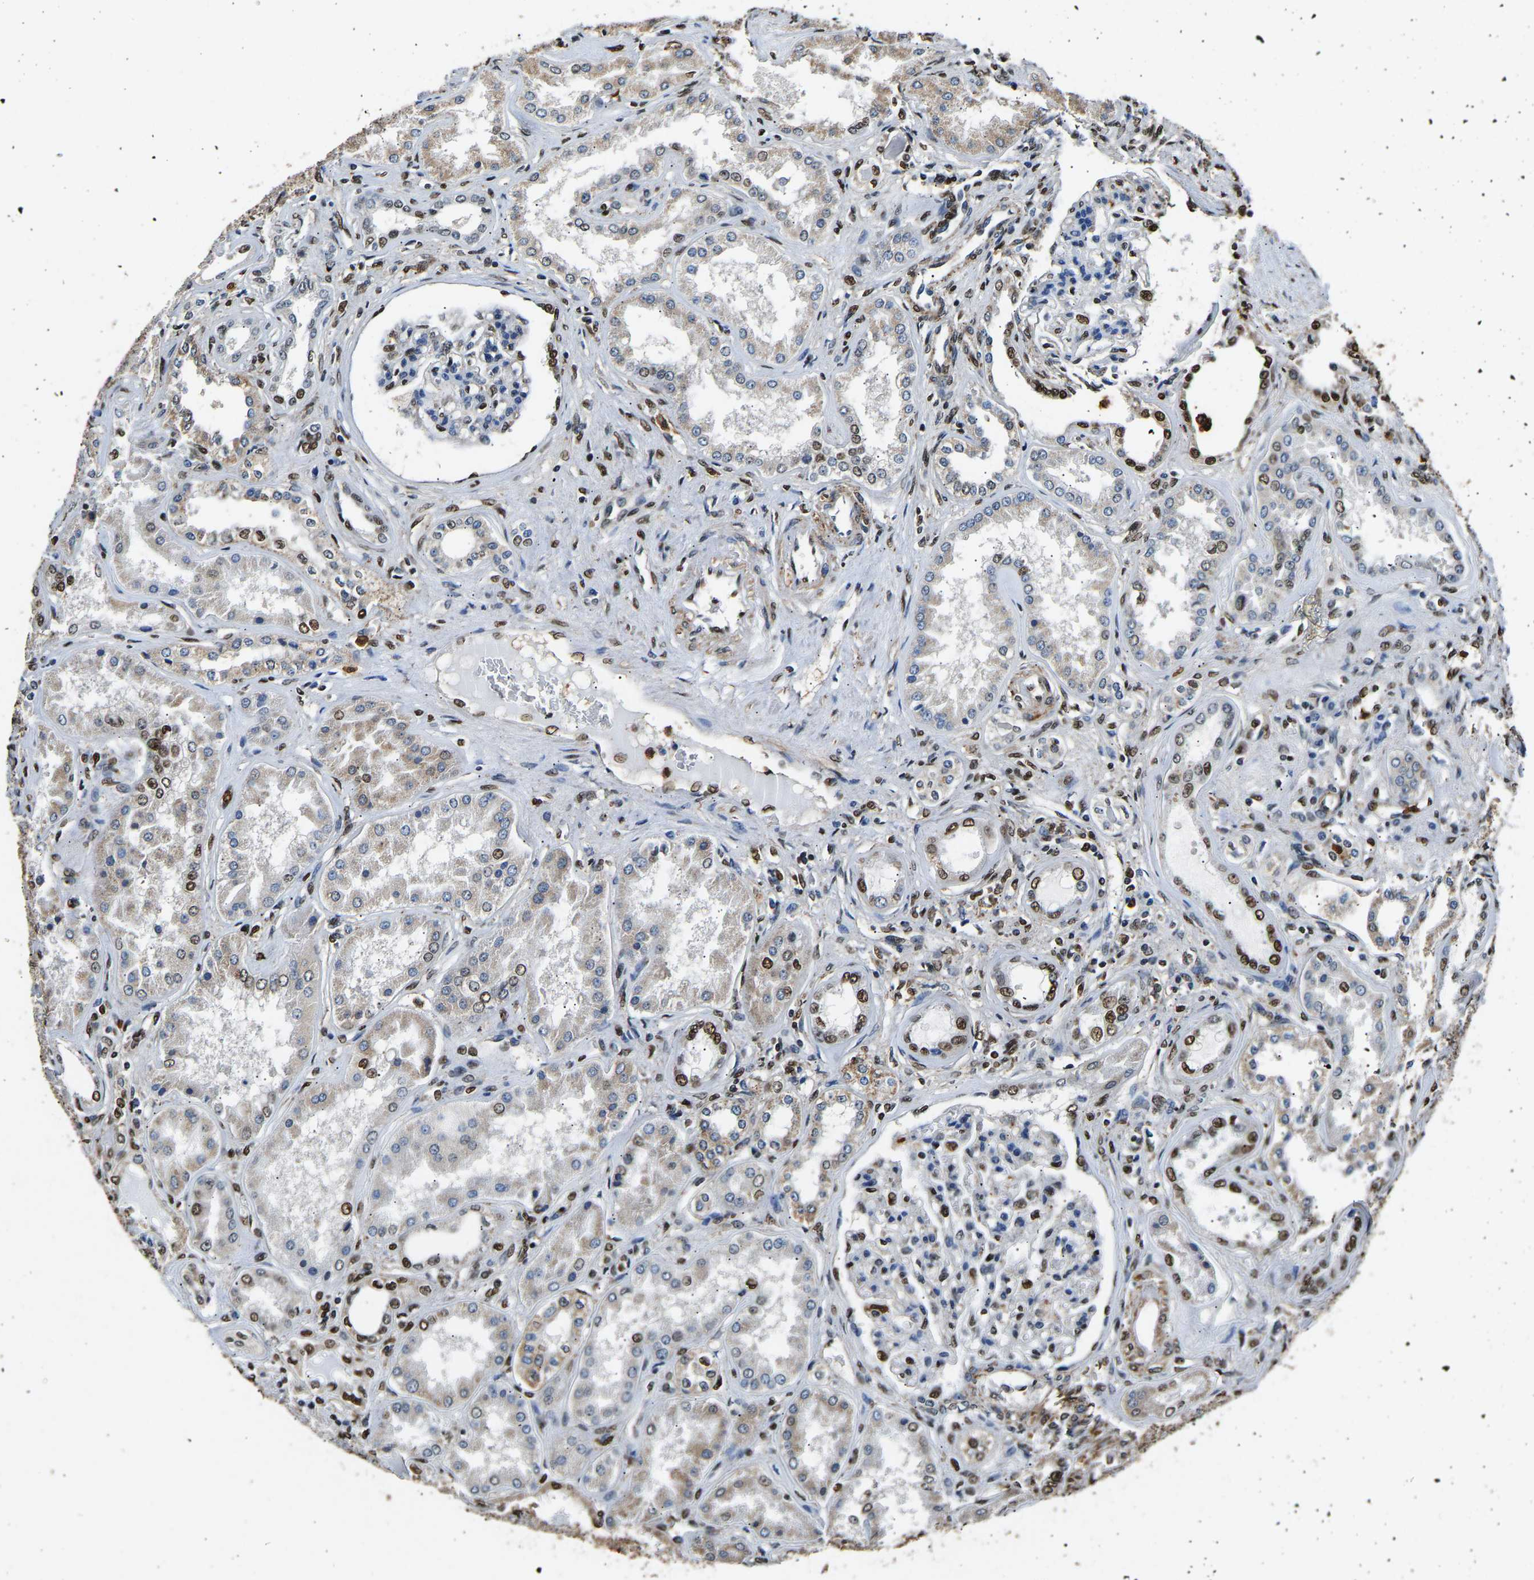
{"staining": {"intensity": "strong", "quantity": ">75%", "location": "nuclear"}, "tissue": "kidney", "cell_type": "Cells in glomeruli", "image_type": "normal", "snomed": [{"axis": "morphology", "description": "Normal tissue, NOS"}, {"axis": "topography", "description": "Kidney"}], "caption": "The photomicrograph exhibits staining of normal kidney, revealing strong nuclear protein expression (brown color) within cells in glomeruli.", "gene": "SAFB", "patient": {"sex": "female", "age": 56}}